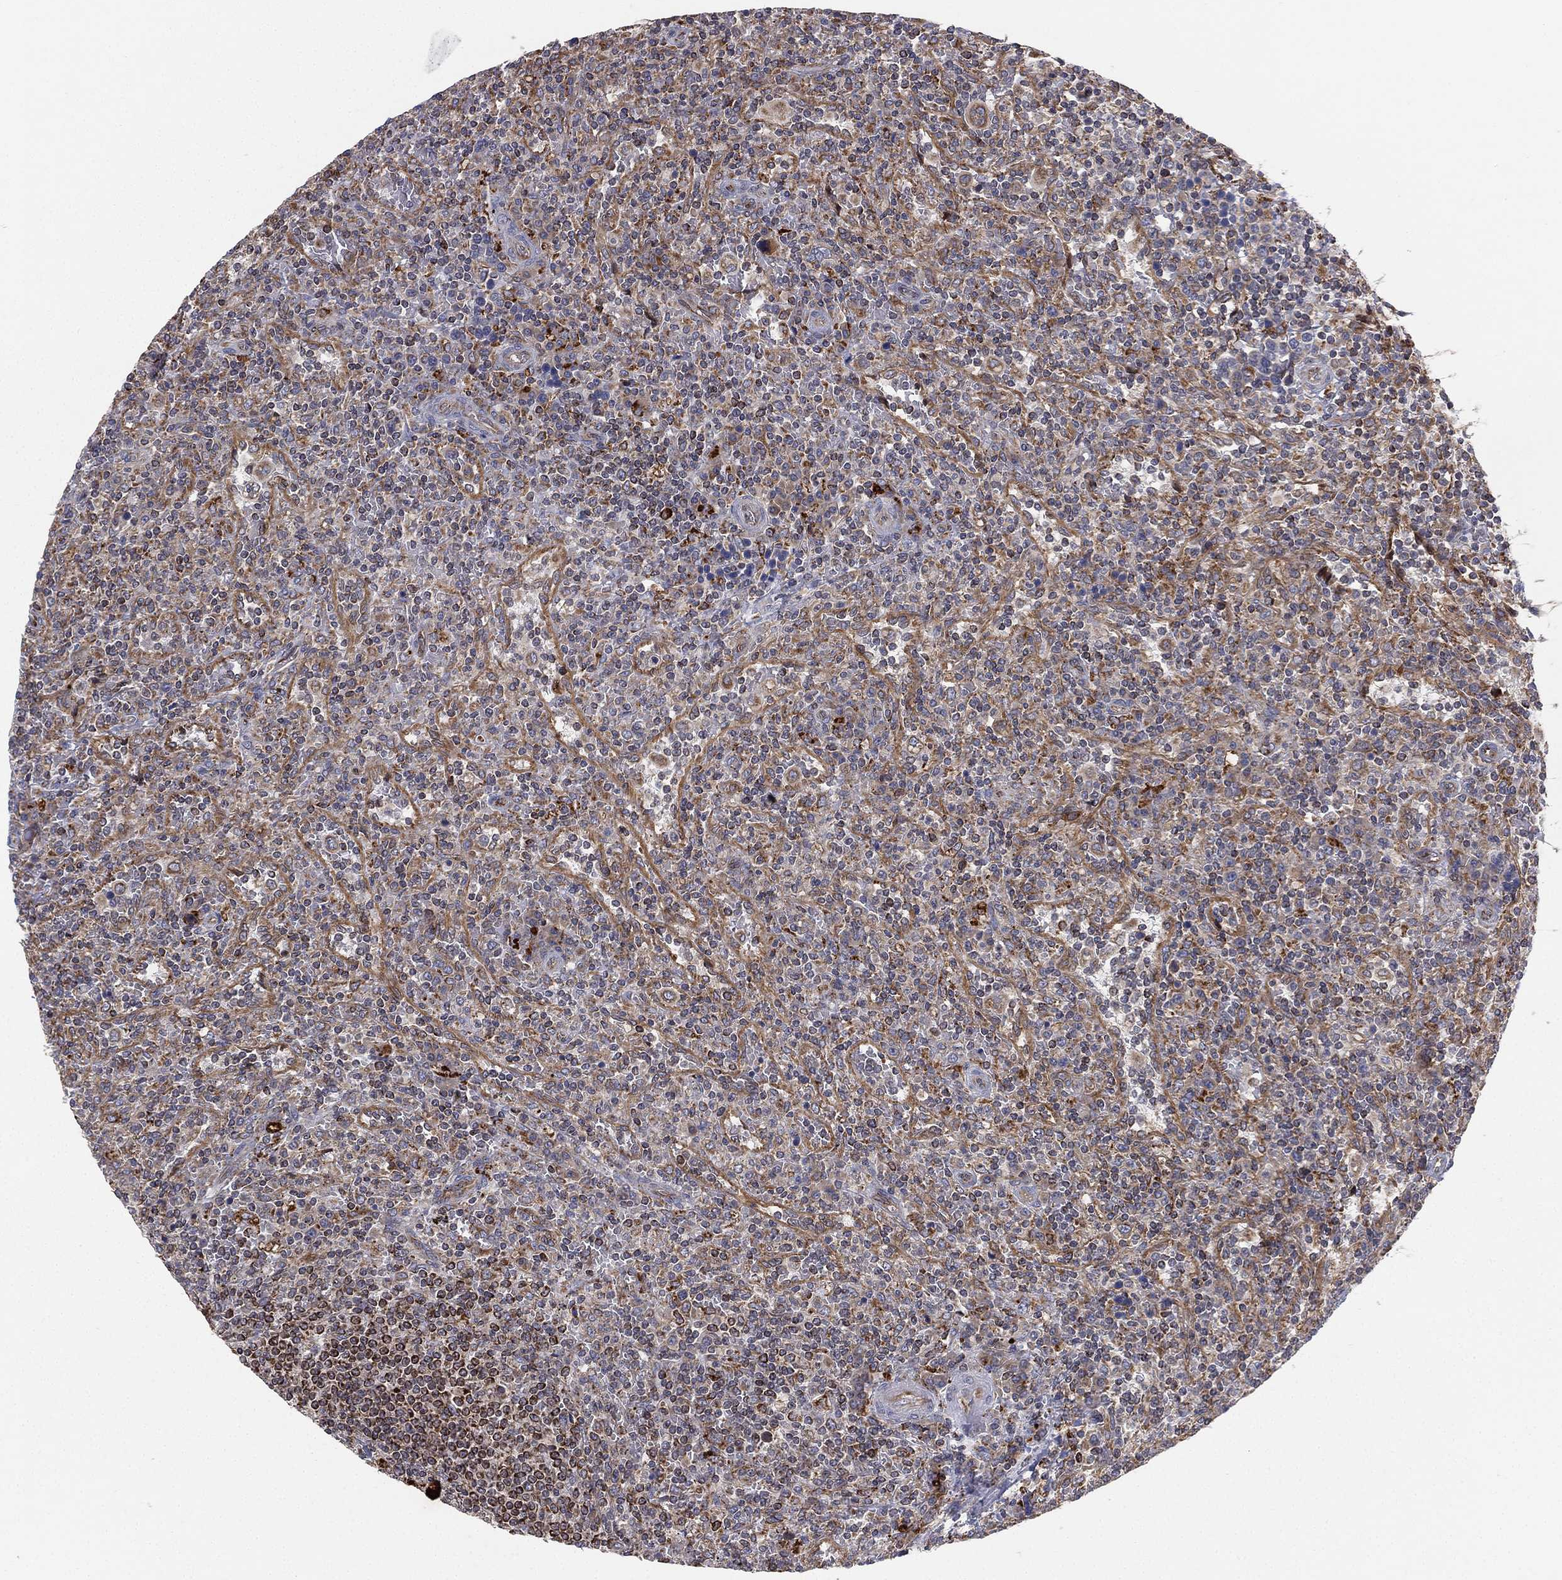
{"staining": {"intensity": "negative", "quantity": "none", "location": "none"}, "tissue": "lymphoma", "cell_type": "Tumor cells", "image_type": "cancer", "snomed": [{"axis": "morphology", "description": "Malignant lymphoma, non-Hodgkin's type, Low grade"}, {"axis": "topography", "description": "Spleen"}], "caption": "Tumor cells show no significant expression in malignant lymphoma, non-Hodgkin's type (low-grade). (Brightfield microscopy of DAB immunohistochemistry at high magnification).", "gene": "CYB5B", "patient": {"sex": "male", "age": 62}}